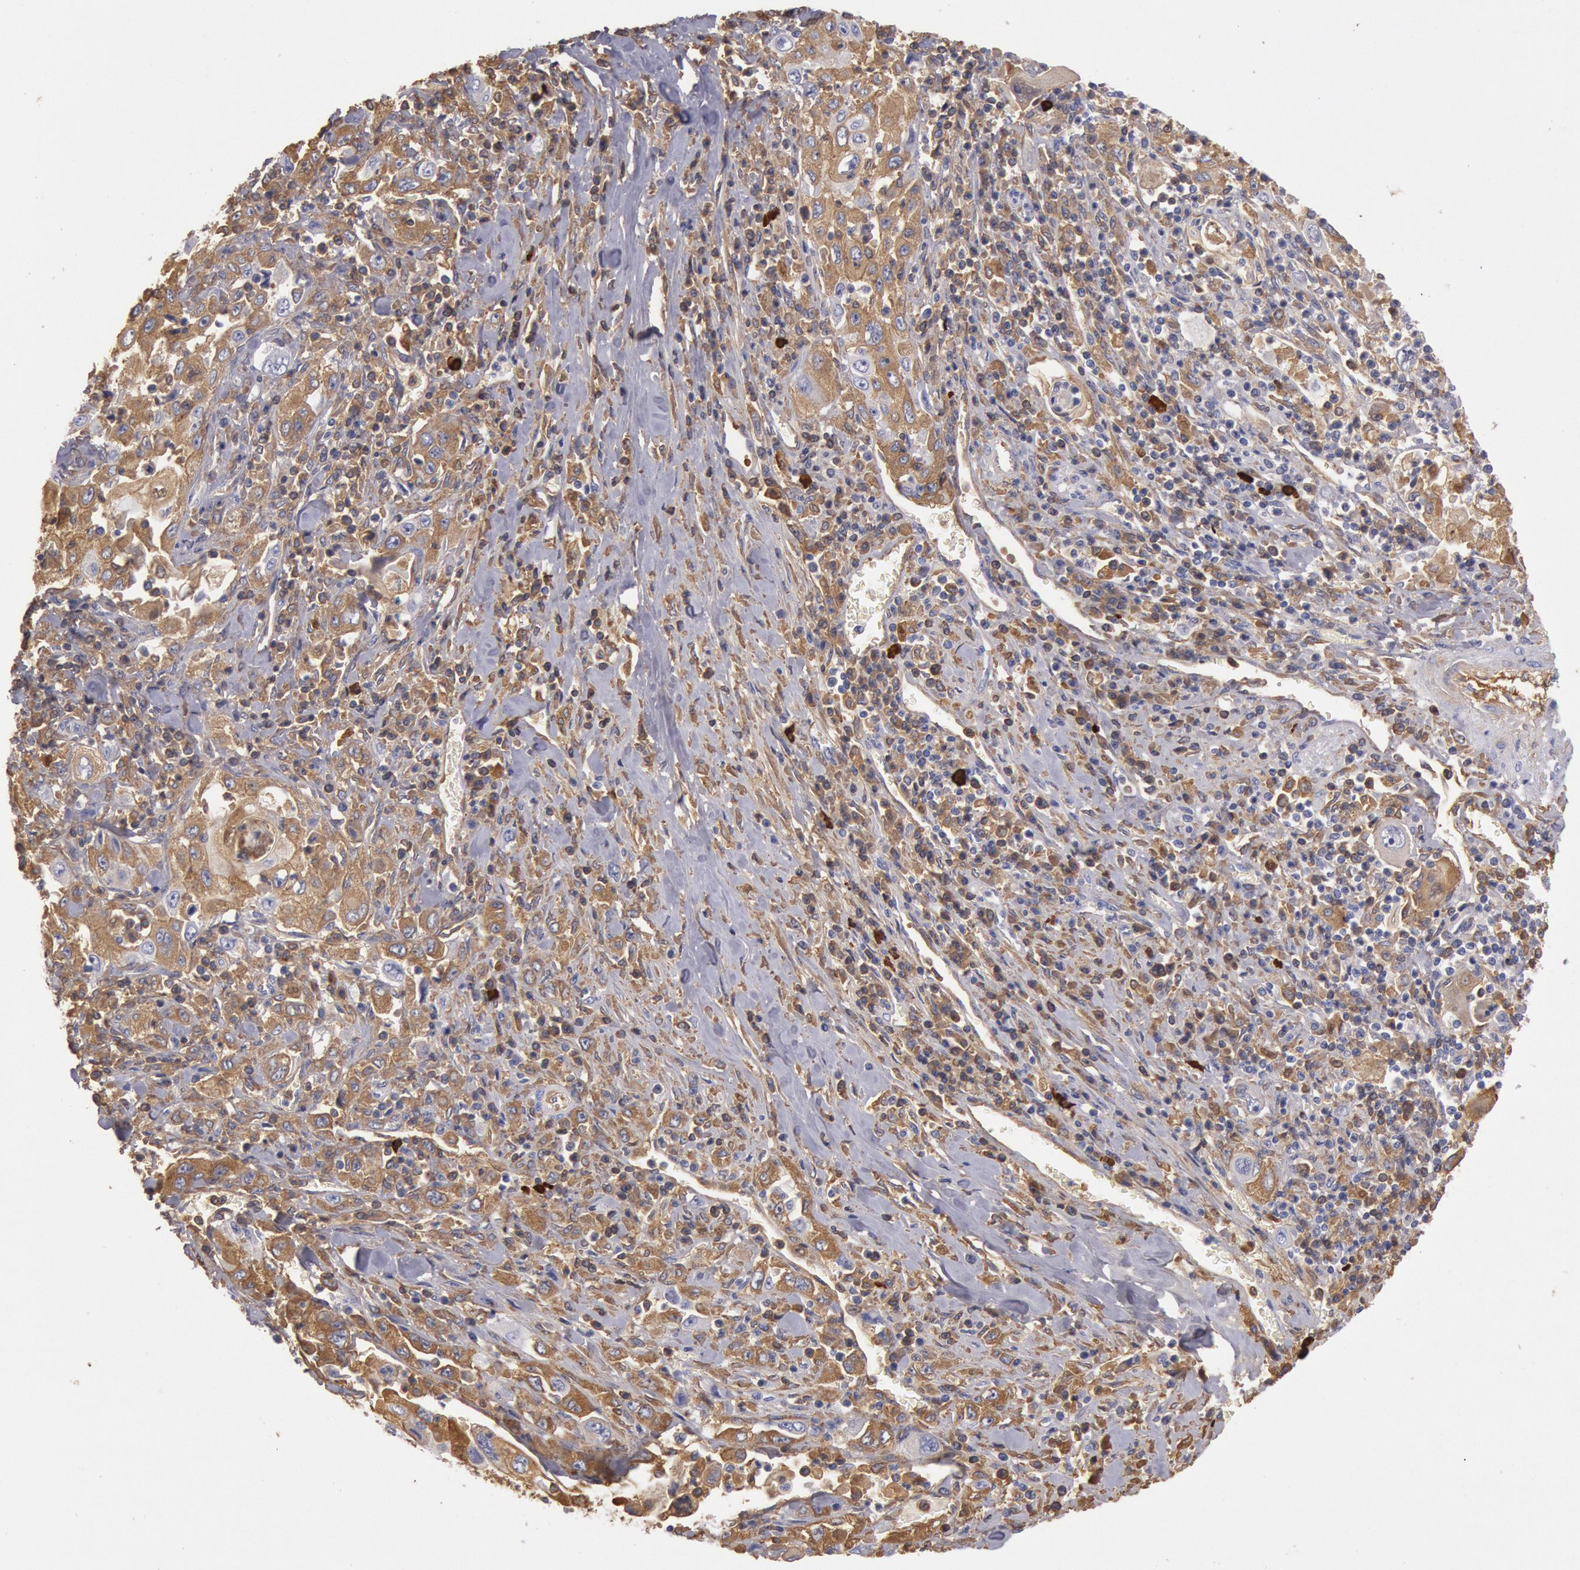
{"staining": {"intensity": "moderate", "quantity": "<25%", "location": "cytoplasmic/membranous"}, "tissue": "pancreatic cancer", "cell_type": "Tumor cells", "image_type": "cancer", "snomed": [{"axis": "morphology", "description": "Adenocarcinoma, NOS"}, {"axis": "topography", "description": "Pancreas"}], "caption": "High-magnification brightfield microscopy of pancreatic adenocarcinoma stained with DAB (brown) and counterstained with hematoxylin (blue). tumor cells exhibit moderate cytoplasmic/membranous positivity is present in about<25% of cells.", "gene": "IGHA1", "patient": {"sex": "male", "age": 70}}